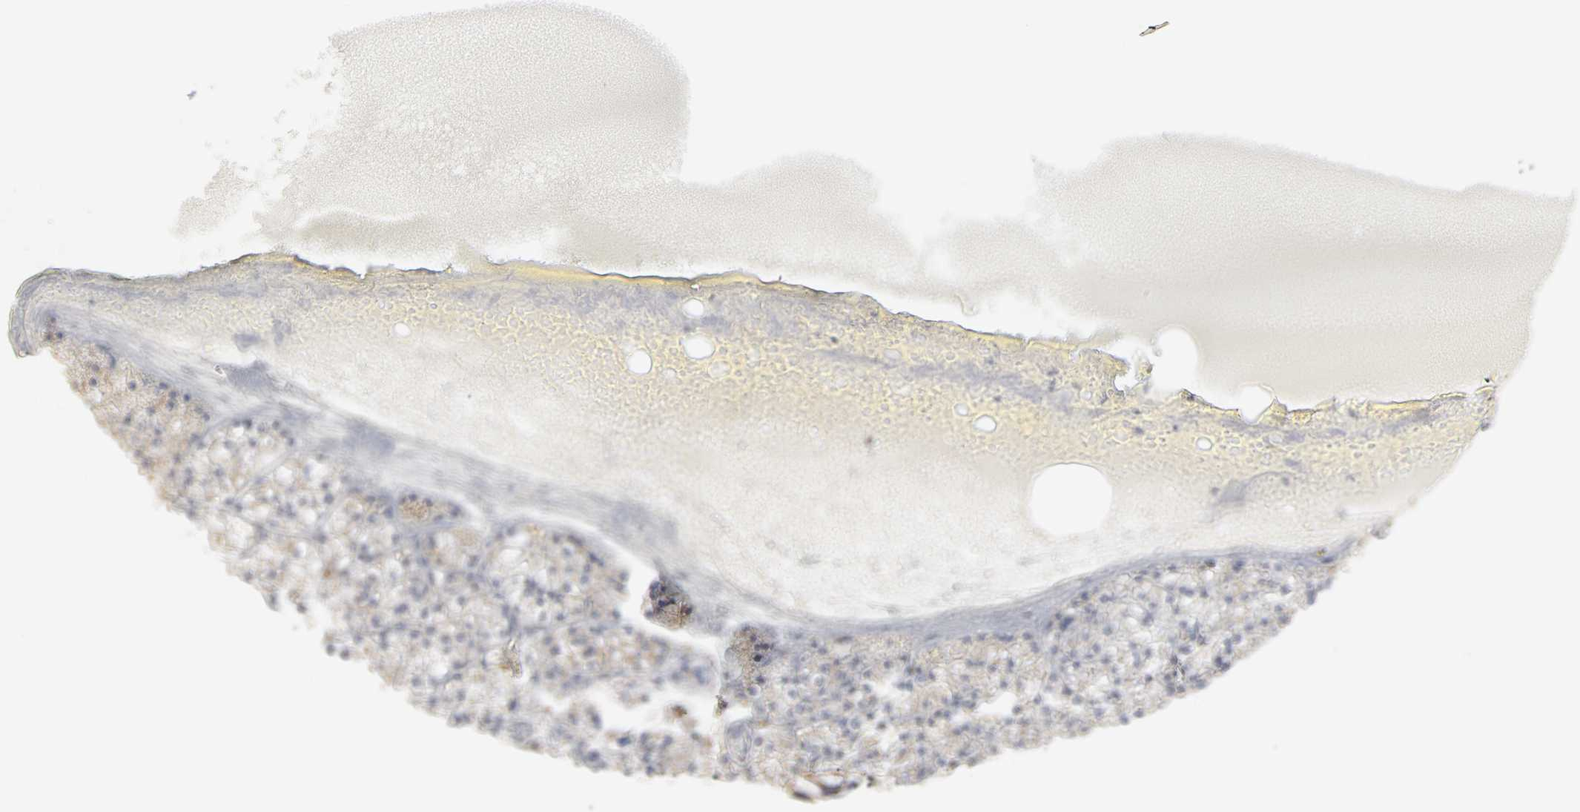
{"staining": {"intensity": "moderate", "quantity": ">75%", "location": "cytoplasmic/membranous"}, "tissue": "parathyroid gland", "cell_type": "Glandular cells", "image_type": "normal", "snomed": [{"axis": "morphology", "description": "Normal tissue, NOS"}, {"axis": "topography", "description": "Parathyroid gland"}], "caption": "DAB (3,3'-diaminobenzidine) immunohistochemical staining of benign human parathyroid gland reveals moderate cytoplasmic/membranous protein staining in about >75% of glandular cells.", "gene": "C17orf75", "patient": {"sex": "female", "age": 63}}